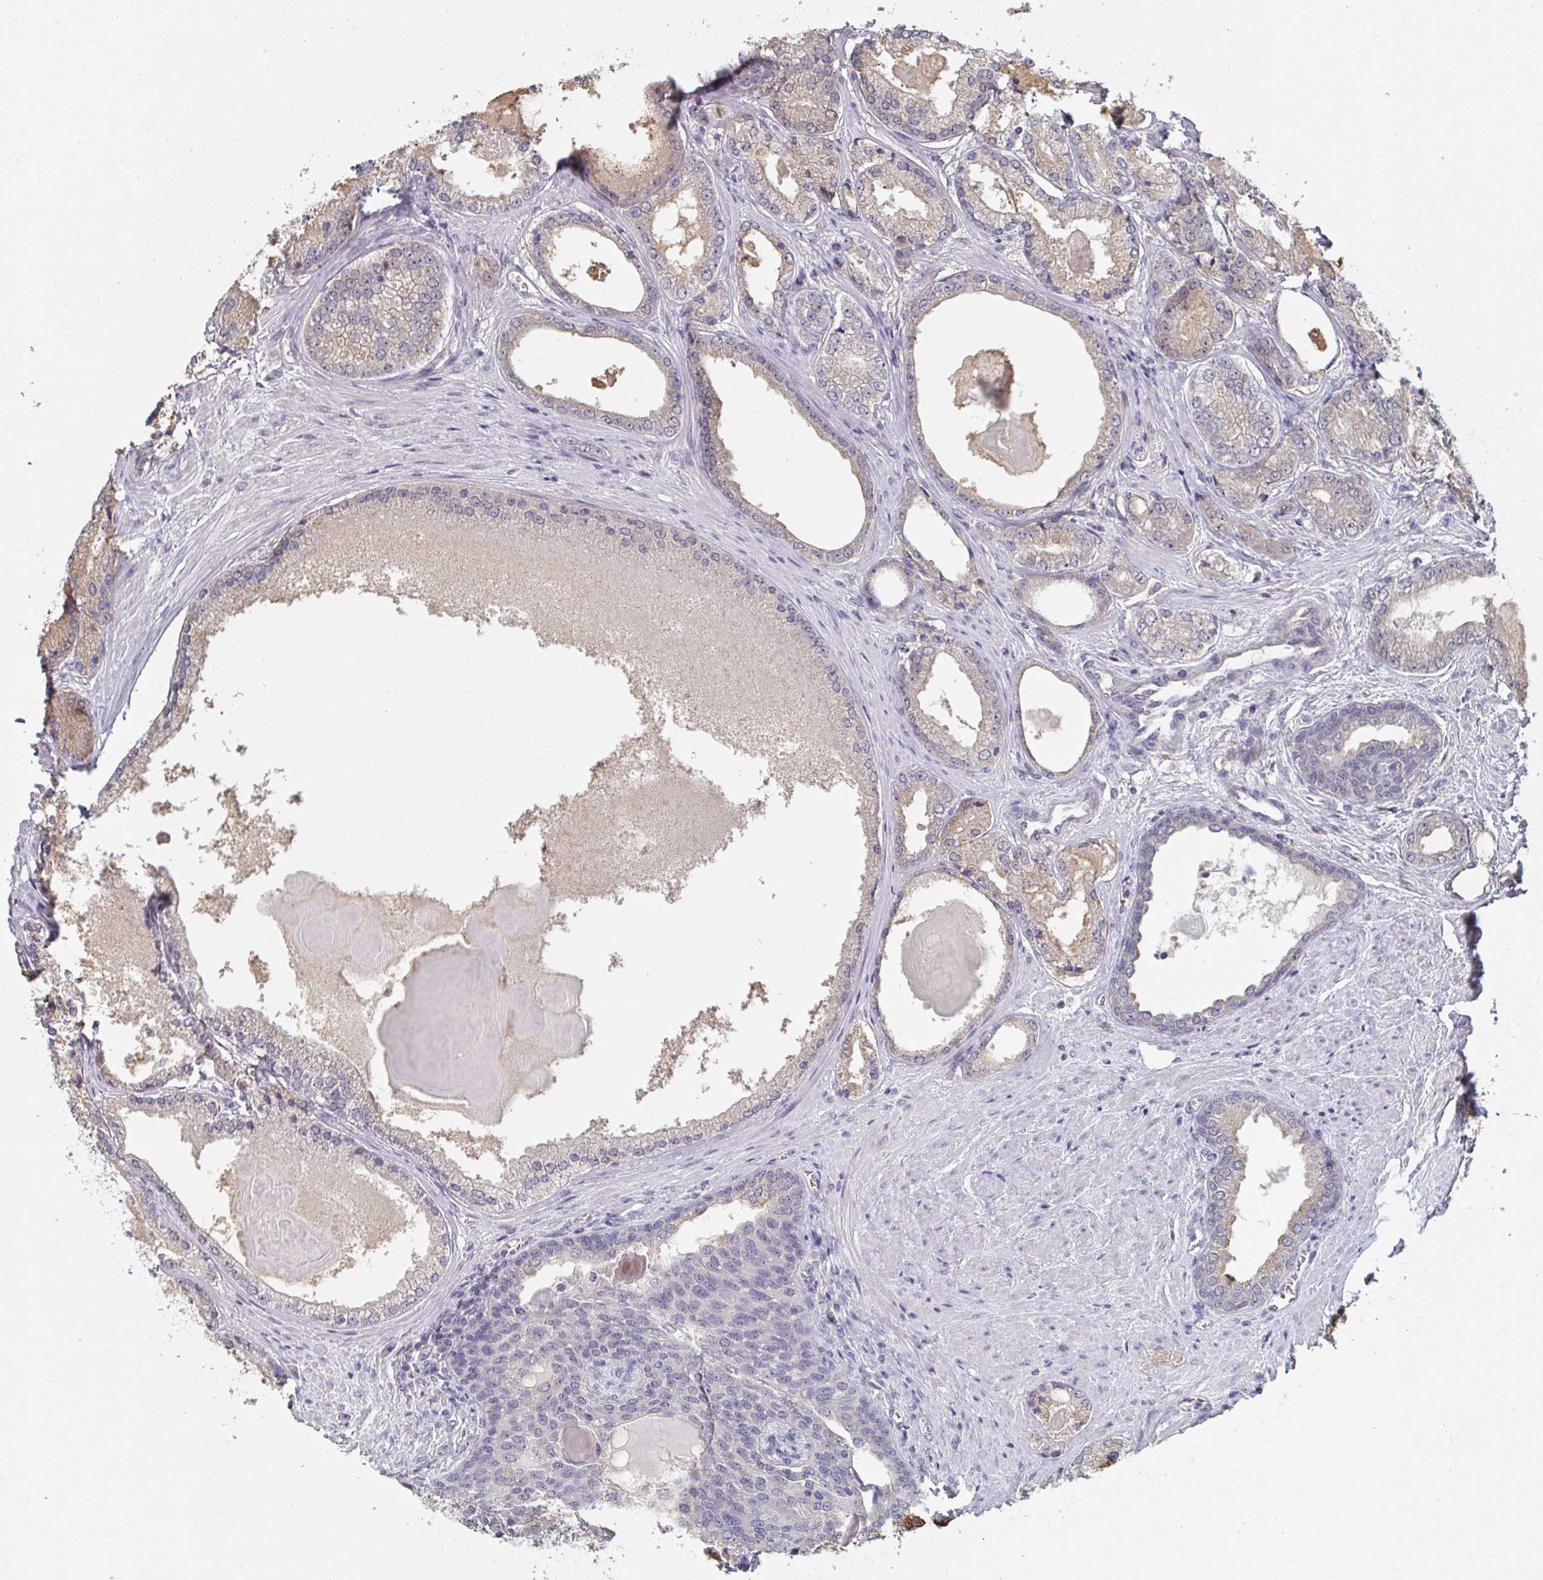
{"staining": {"intensity": "moderate", "quantity": "25%-75%", "location": "cytoplasmic/membranous"}, "tissue": "prostate cancer", "cell_type": "Tumor cells", "image_type": "cancer", "snomed": [{"axis": "morphology", "description": "Adenocarcinoma, NOS"}, {"axis": "morphology", "description": "Adenocarcinoma, Low grade"}, {"axis": "topography", "description": "Prostate"}], "caption": "A photomicrograph of adenocarcinoma (low-grade) (prostate) stained for a protein displays moderate cytoplasmic/membranous brown staining in tumor cells.", "gene": "LIX1", "patient": {"sex": "male", "age": 68}}